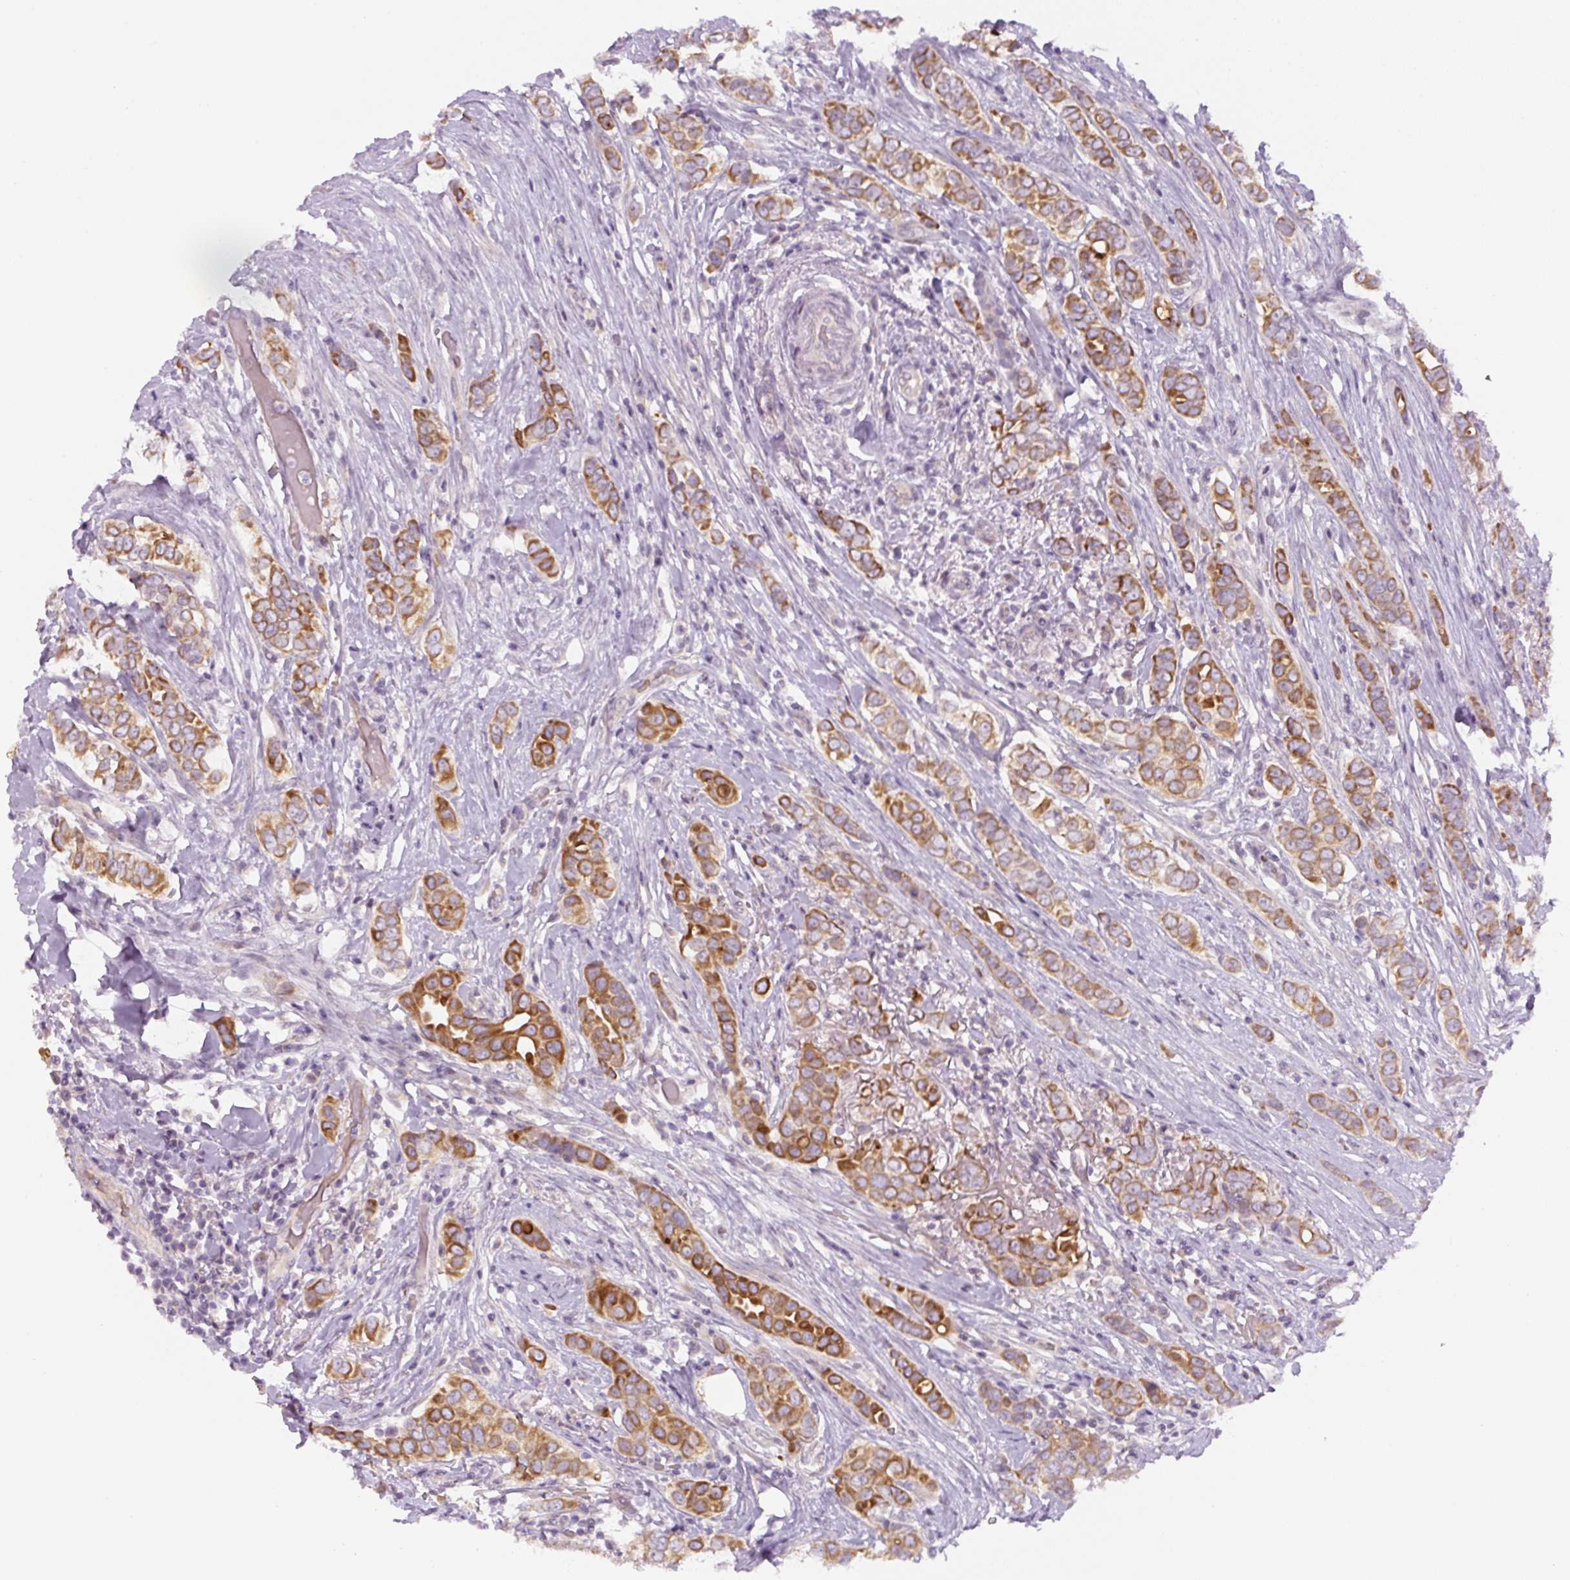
{"staining": {"intensity": "strong", "quantity": ">75%", "location": "cytoplasmic/membranous"}, "tissue": "breast cancer", "cell_type": "Tumor cells", "image_type": "cancer", "snomed": [{"axis": "morphology", "description": "Lobular carcinoma"}, {"axis": "topography", "description": "Breast"}], "caption": "Approximately >75% of tumor cells in human lobular carcinoma (breast) exhibit strong cytoplasmic/membranous protein positivity as visualized by brown immunohistochemical staining.", "gene": "YIF1B", "patient": {"sex": "female", "age": 51}}